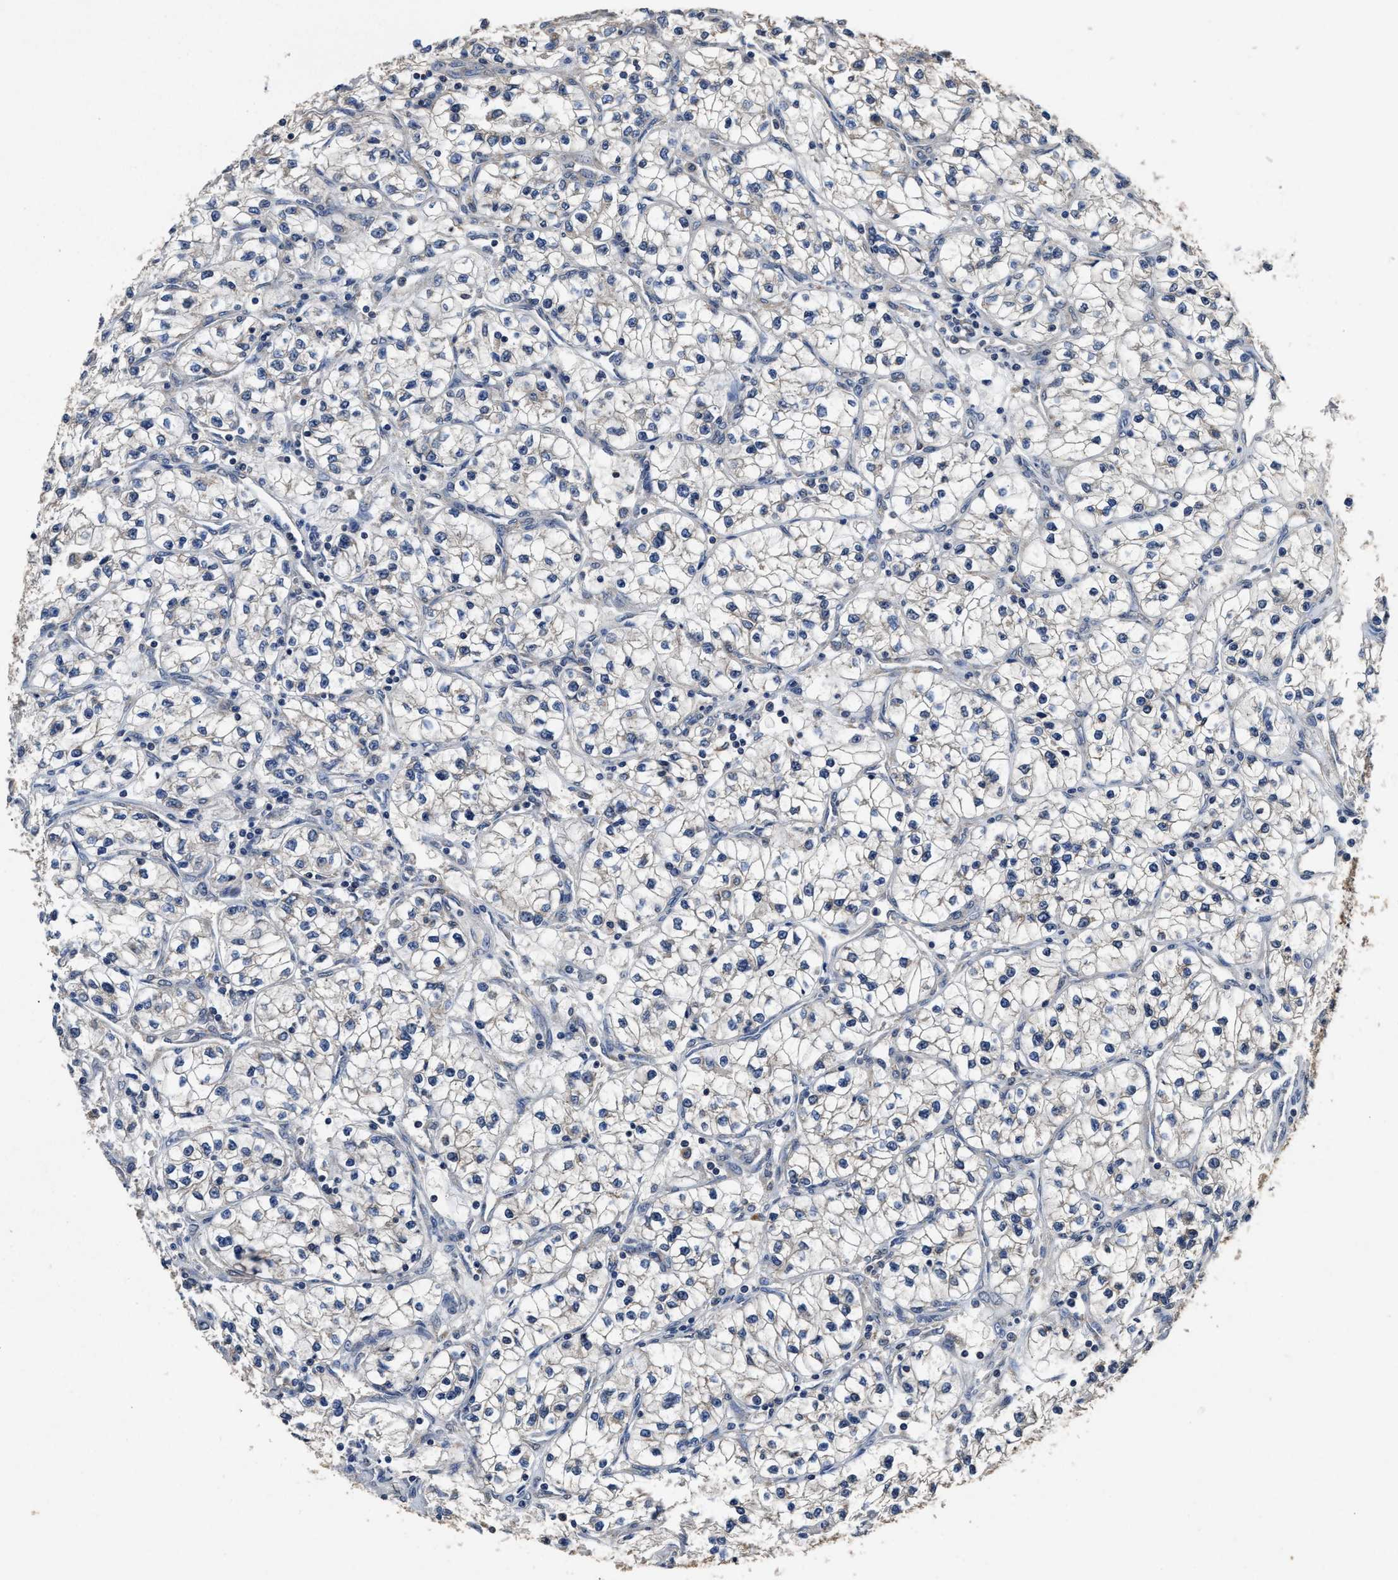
{"staining": {"intensity": "weak", "quantity": "<25%", "location": "cytoplasmic/membranous"}, "tissue": "renal cancer", "cell_type": "Tumor cells", "image_type": "cancer", "snomed": [{"axis": "morphology", "description": "Adenocarcinoma, NOS"}, {"axis": "topography", "description": "Kidney"}], "caption": "Immunohistochemical staining of renal cancer demonstrates no significant expression in tumor cells.", "gene": "ACAT2", "patient": {"sex": "female", "age": 57}}